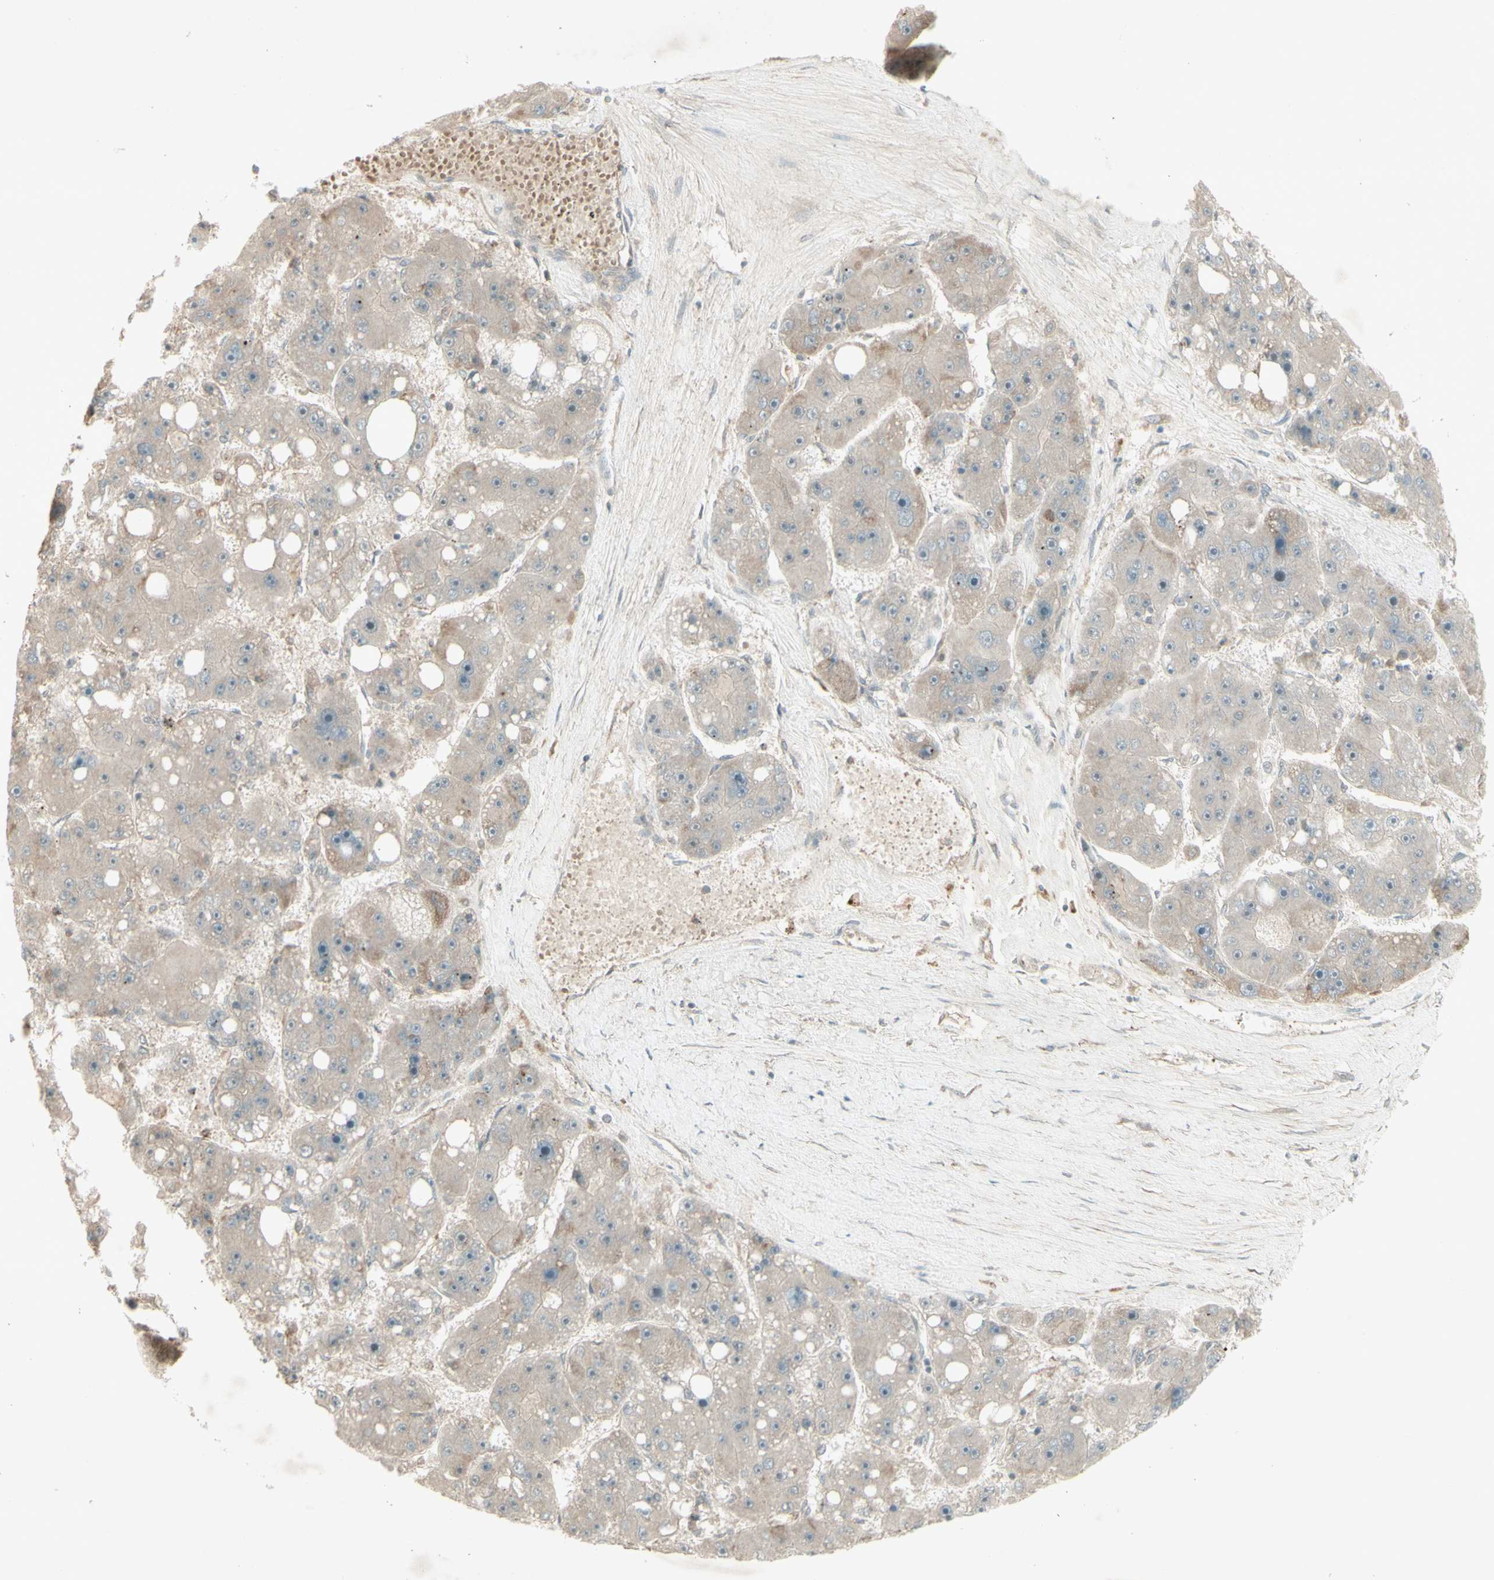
{"staining": {"intensity": "negative", "quantity": "none", "location": "none"}, "tissue": "liver cancer", "cell_type": "Tumor cells", "image_type": "cancer", "snomed": [{"axis": "morphology", "description": "Carcinoma, Hepatocellular, NOS"}, {"axis": "topography", "description": "Liver"}], "caption": "Liver cancer (hepatocellular carcinoma) was stained to show a protein in brown. There is no significant positivity in tumor cells.", "gene": "MSH6", "patient": {"sex": "female", "age": 61}}